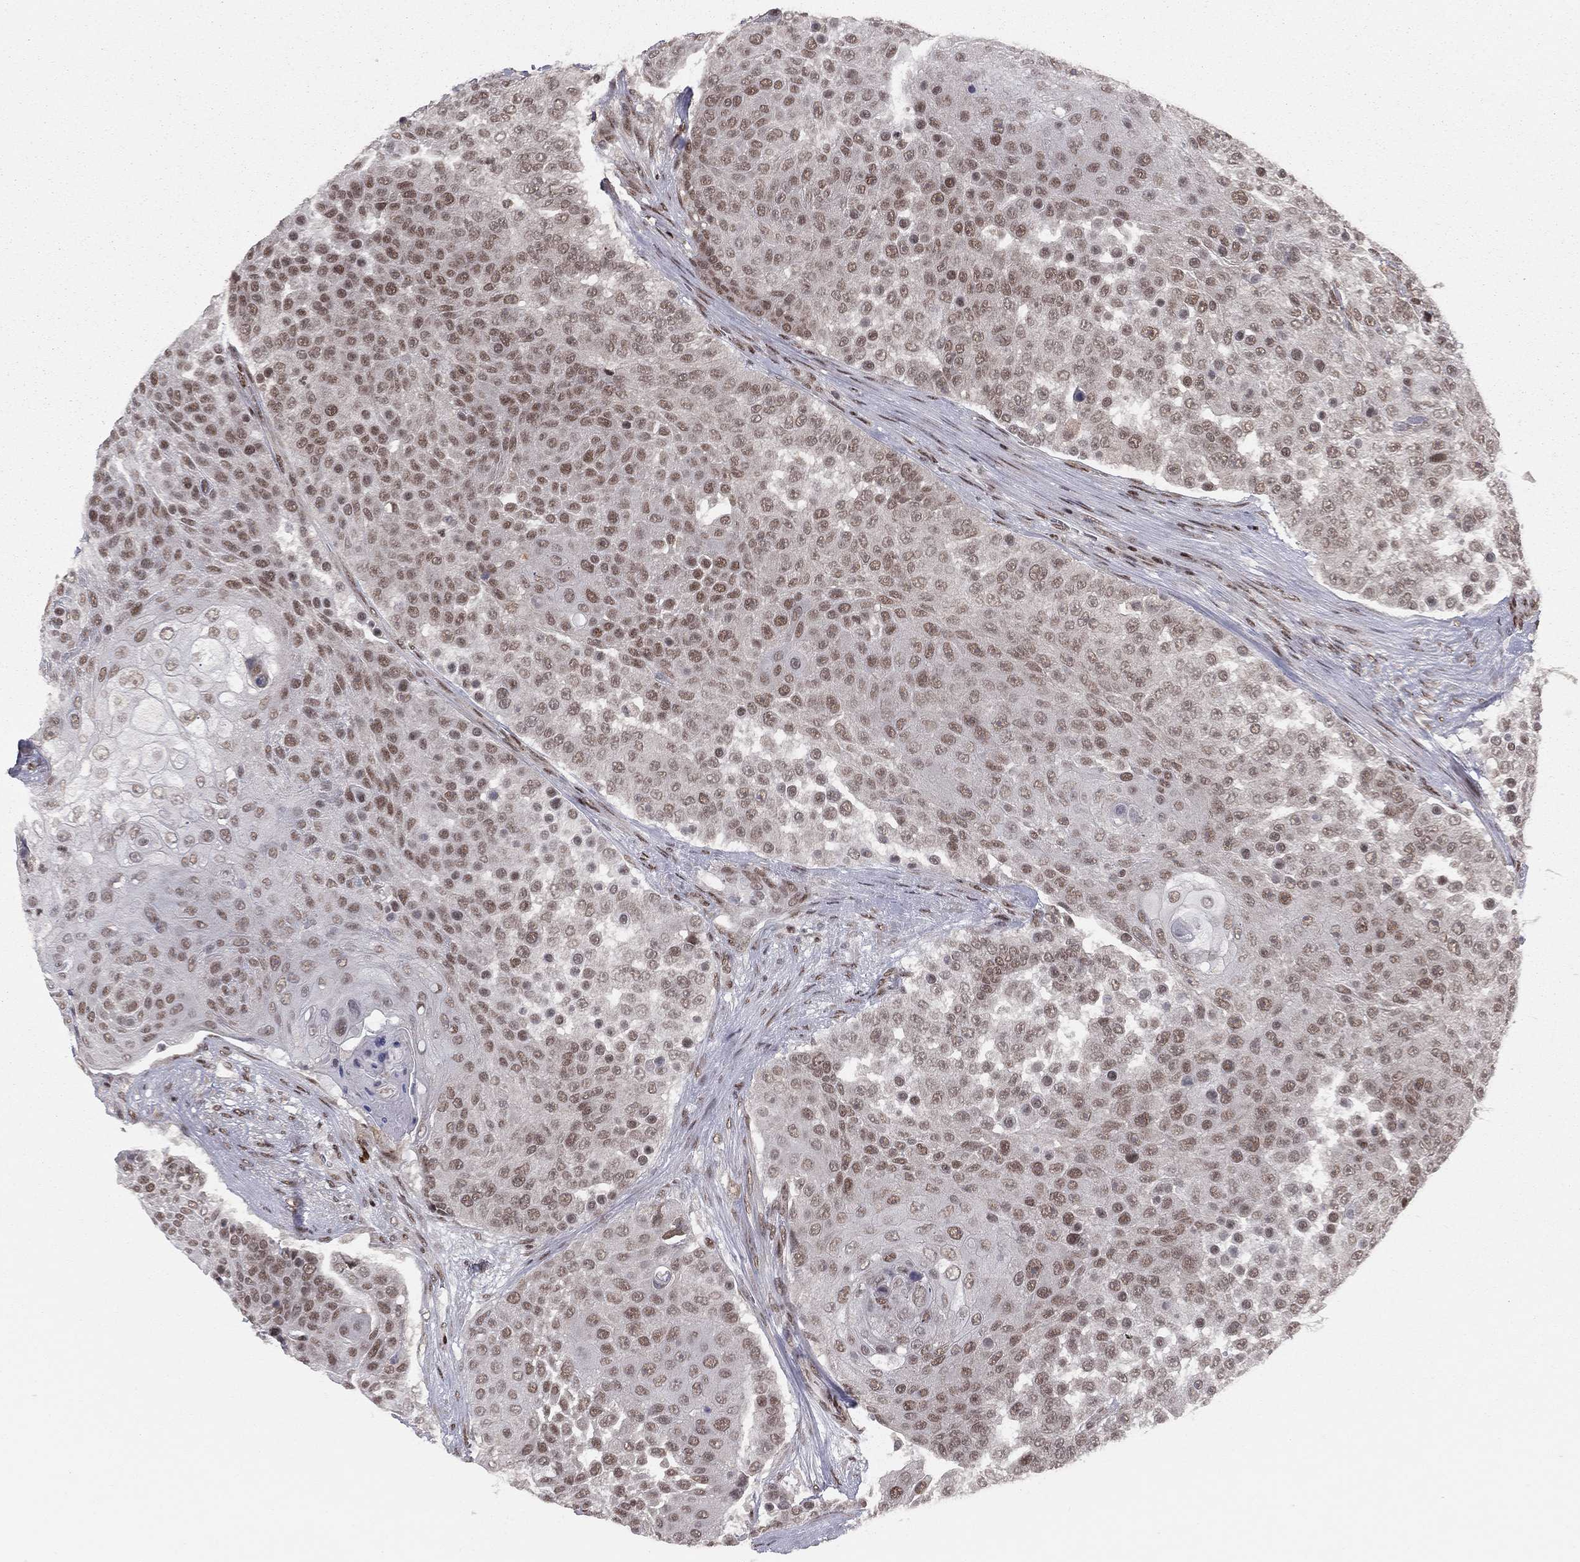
{"staining": {"intensity": "weak", "quantity": "<25%", "location": "nuclear"}, "tissue": "urothelial cancer", "cell_type": "Tumor cells", "image_type": "cancer", "snomed": [{"axis": "morphology", "description": "Urothelial carcinoma, High grade"}, {"axis": "topography", "description": "Urinary bladder"}], "caption": "This is a histopathology image of immunohistochemistry (IHC) staining of urothelial carcinoma (high-grade), which shows no positivity in tumor cells. (Immunohistochemistry (ihc), brightfield microscopy, high magnification).", "gene": "NFYB", "patient": {"sex": "female", "age": 63}}